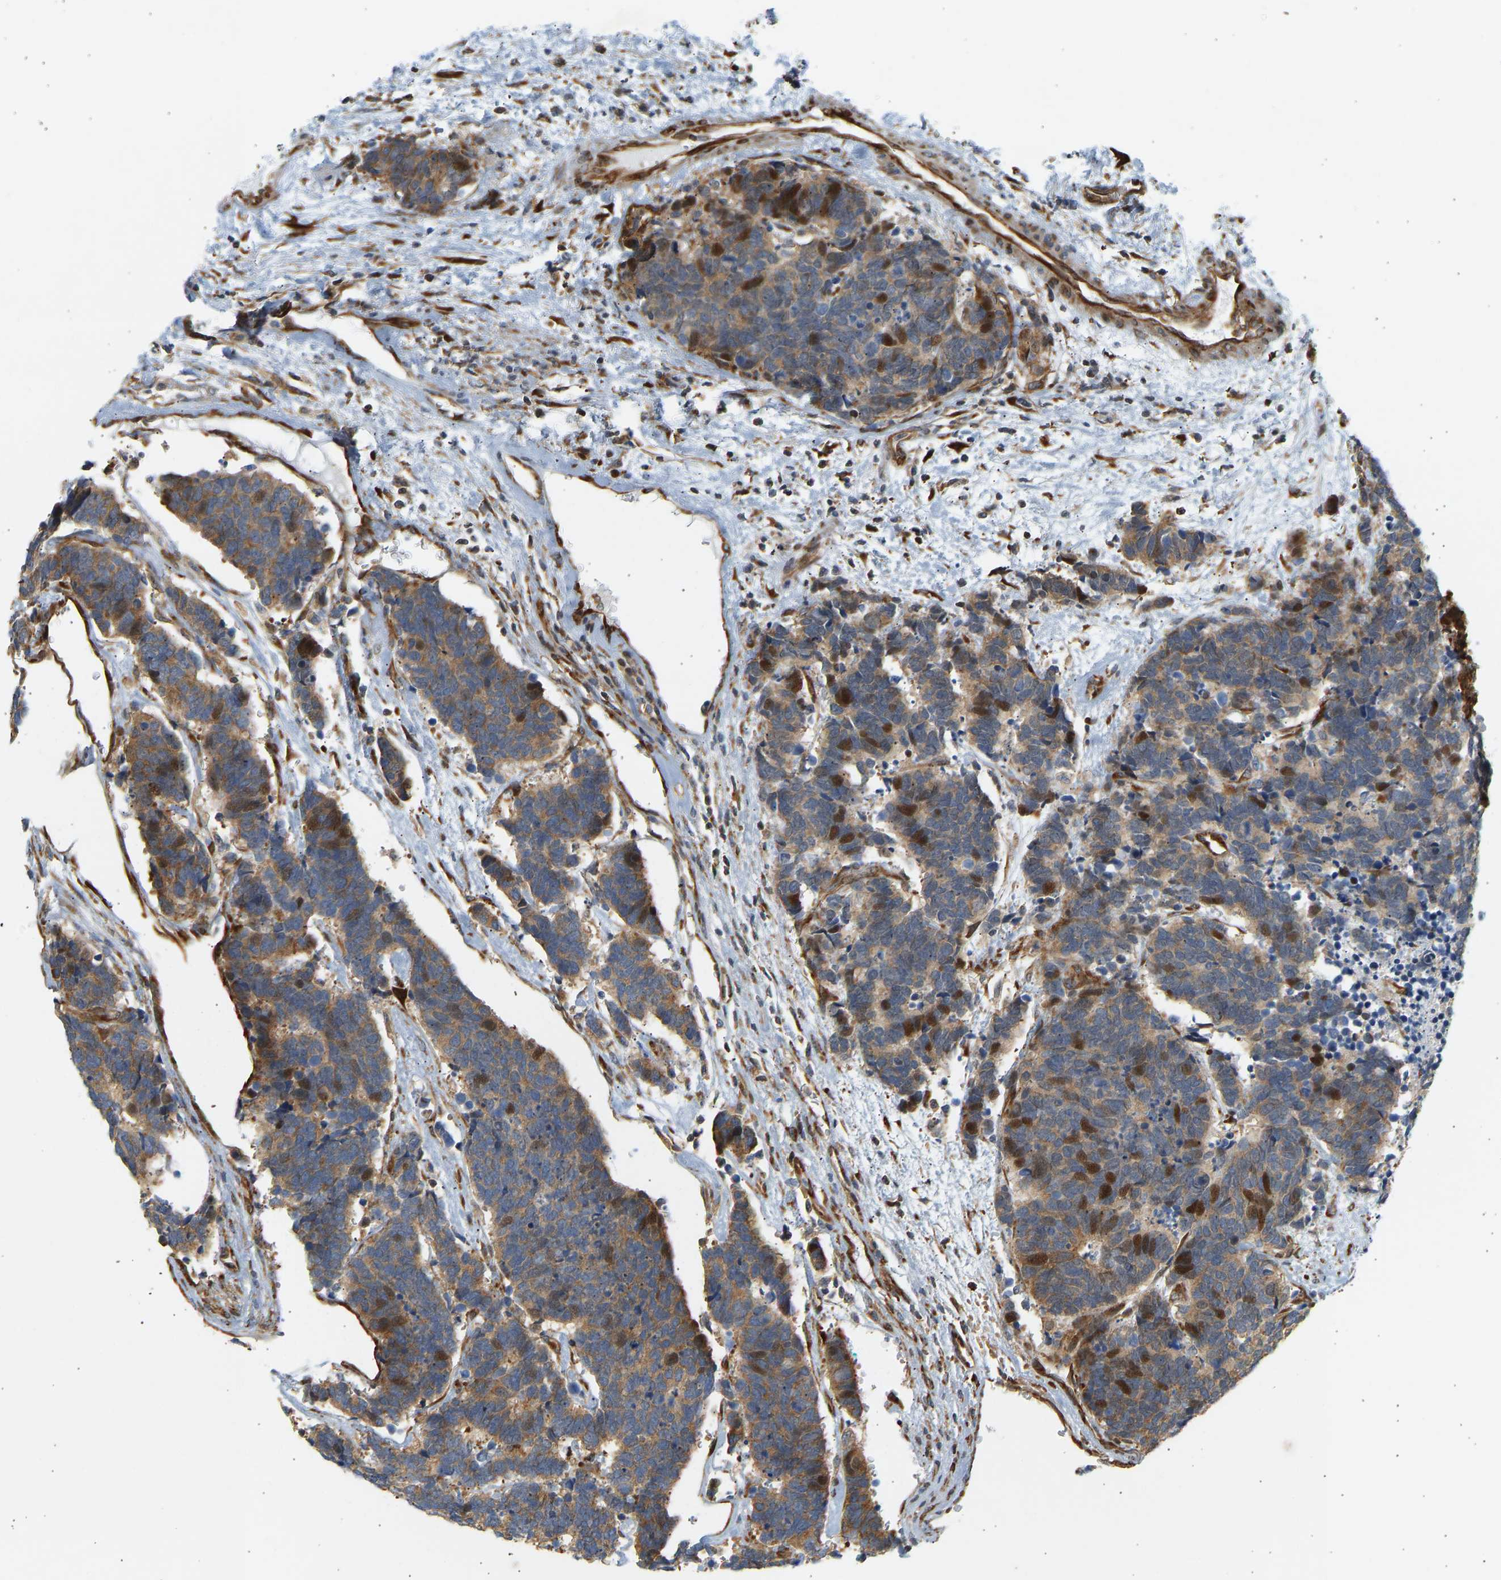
{"staining": {"intensity": "moderate", "quantity": ">75%", "location": "cytoplasmic/membranous,nuclear"}, "tissue": "carcinoid", "cell_type": "Tumor cells", "image_type": "cancer", "snomed": [{"axis": "morphology", "description": "Carcinoma, NOS"}, {"axis": "morphology", "description": "Carcinoid, malignant, NOS"}, {"axis": "topography", "description": "Urinary bladder"}], "caption": "The image reveals a brown stain indicating the presence of a protein in the cytoplasmic/membranous and nuclear of tumor cells in carcinoid.", "gene": "RPS14", "patient": {"sex": "male", "age": 57}}